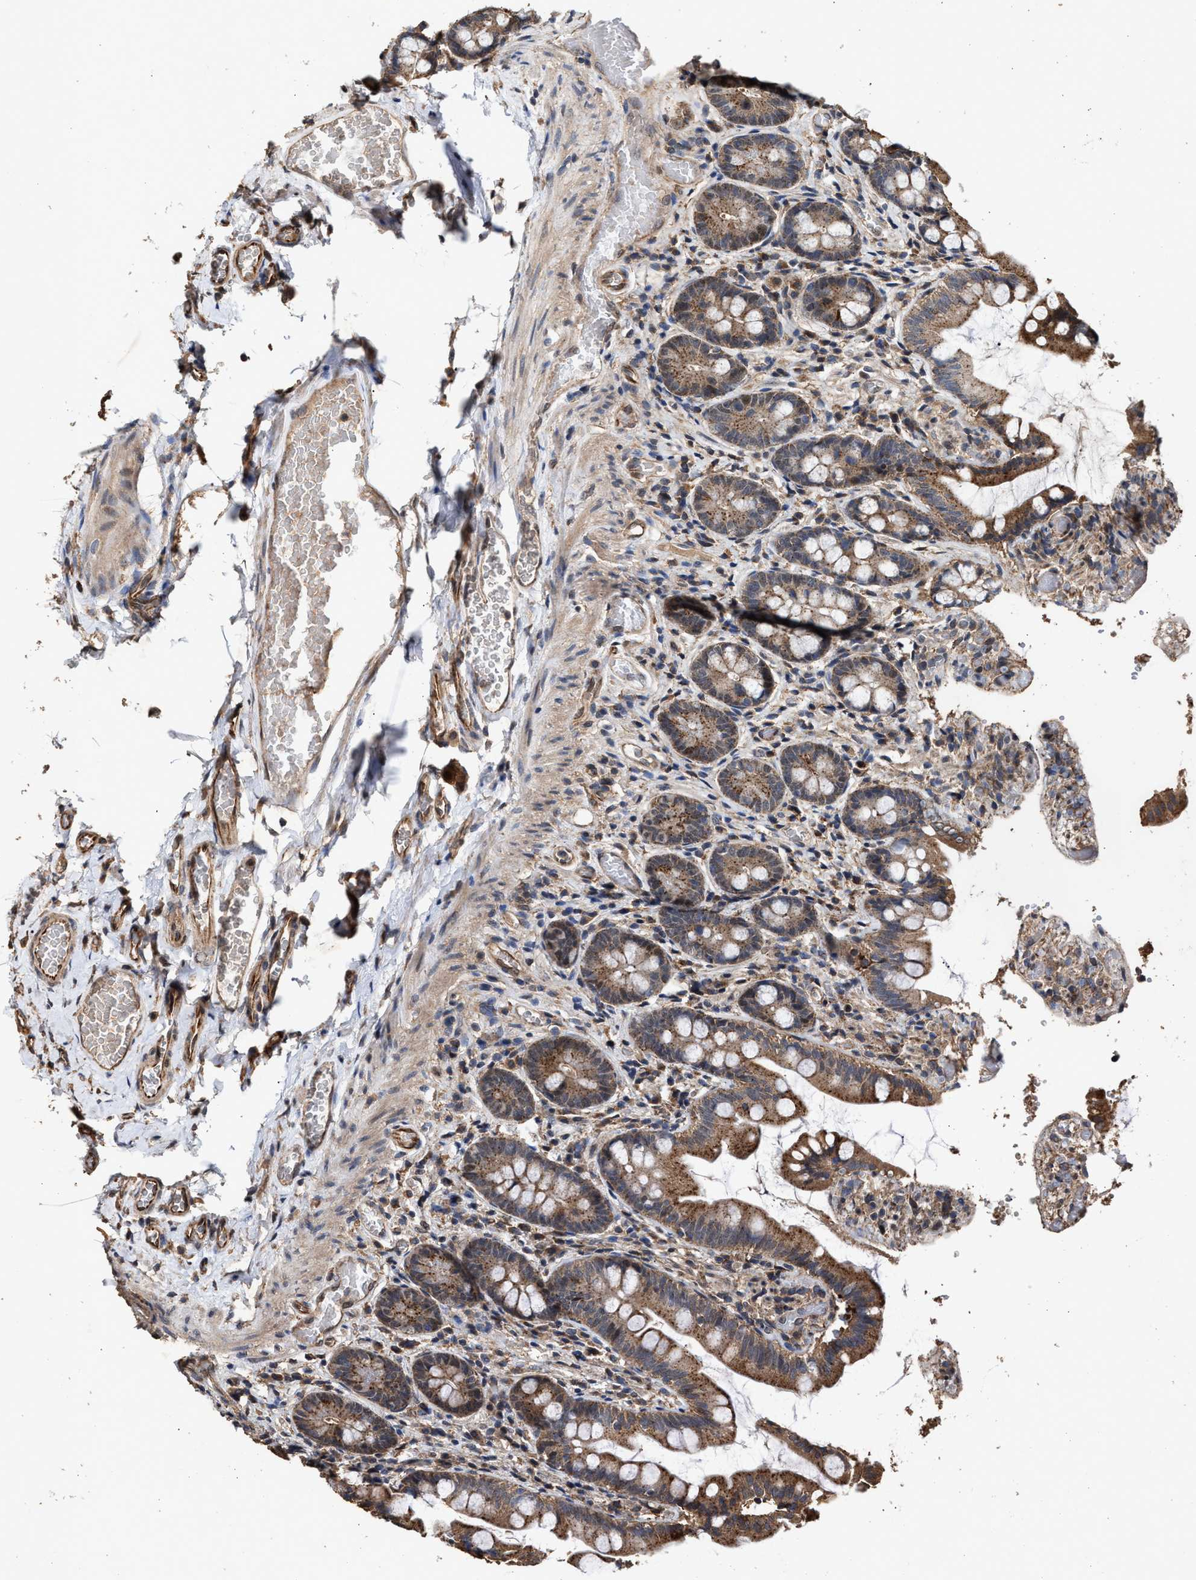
{"staining": {"intensity": "moderate", "quantity": ">75%", "location": "cytoplasmic/membranous"}, "tissue": "small intestine", "cell_type": "Glandular cells", "image_type": "normal", "snomed": [{"axis": "morphology", "description": "Normal tissue, NOS"}, {"axis": "topography", "description": "Small intestine"}], "caption": "DAB immunohistochemical staining of unremarkable human small intestine reveals moderate cytoplasmic/membranous protein staining in about >75% of glandular cells.", "gene": "ZNHIT6", "patient": {"sex": "female", "age": 56}}